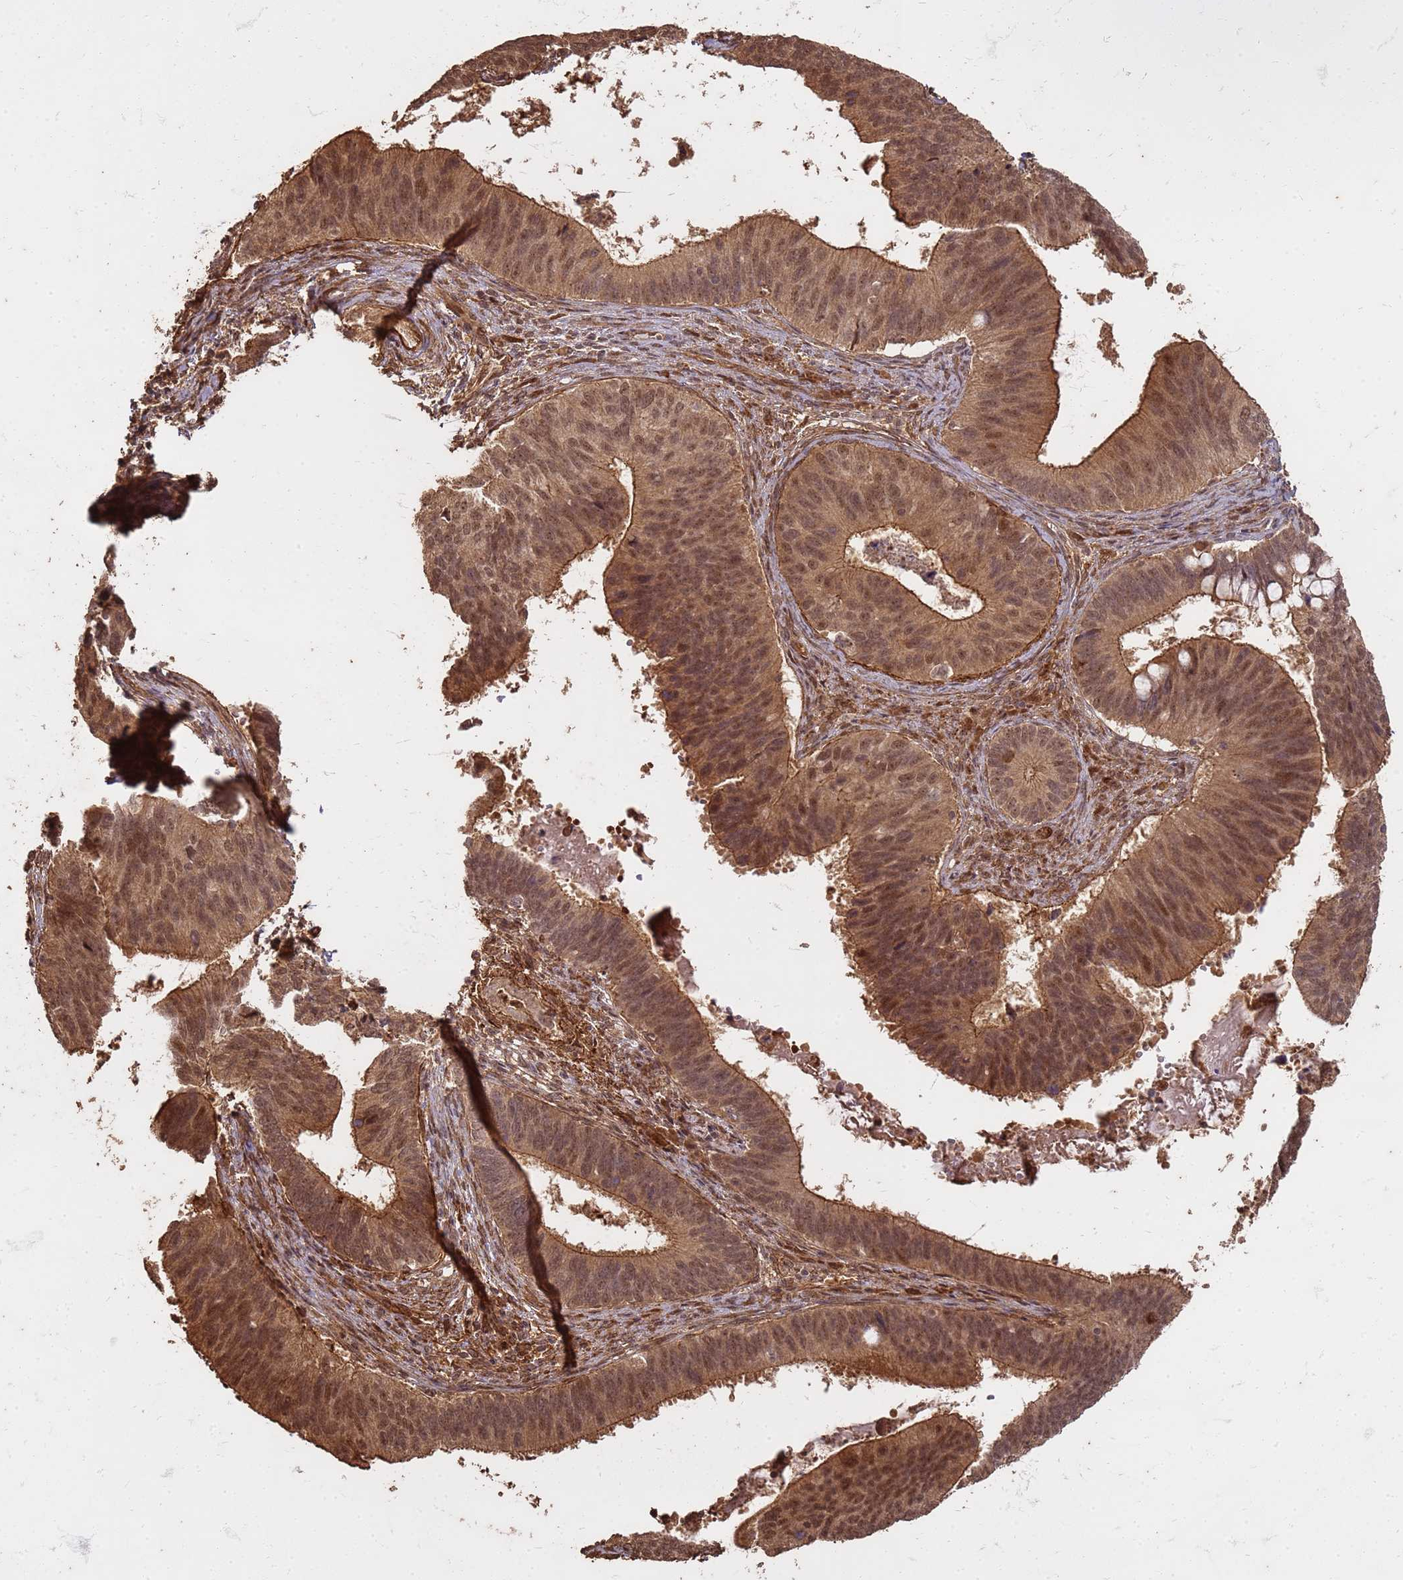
{"staining": {"intensity": "moderate", "quantity": ">75%", "location": "cytoplasmic/membranous,nuclear"}, "tissue": "cervical cancer", "cell_type": "Tumor cells", "image_type": "cancer", "snomed": [{"axis": "morphology", "description": "Adenocarcinoma, NOS"}, {"axis": "topography", "description": "Cervix"}], "caption": "An image of human cervical adenocarcinoma stained for a protein reveals moderate cytoplasmic/membranous and nuclear brown staining in tumor cells.", "gene": "KIF26A", "patient": {"sex": "female", "age": 42}}